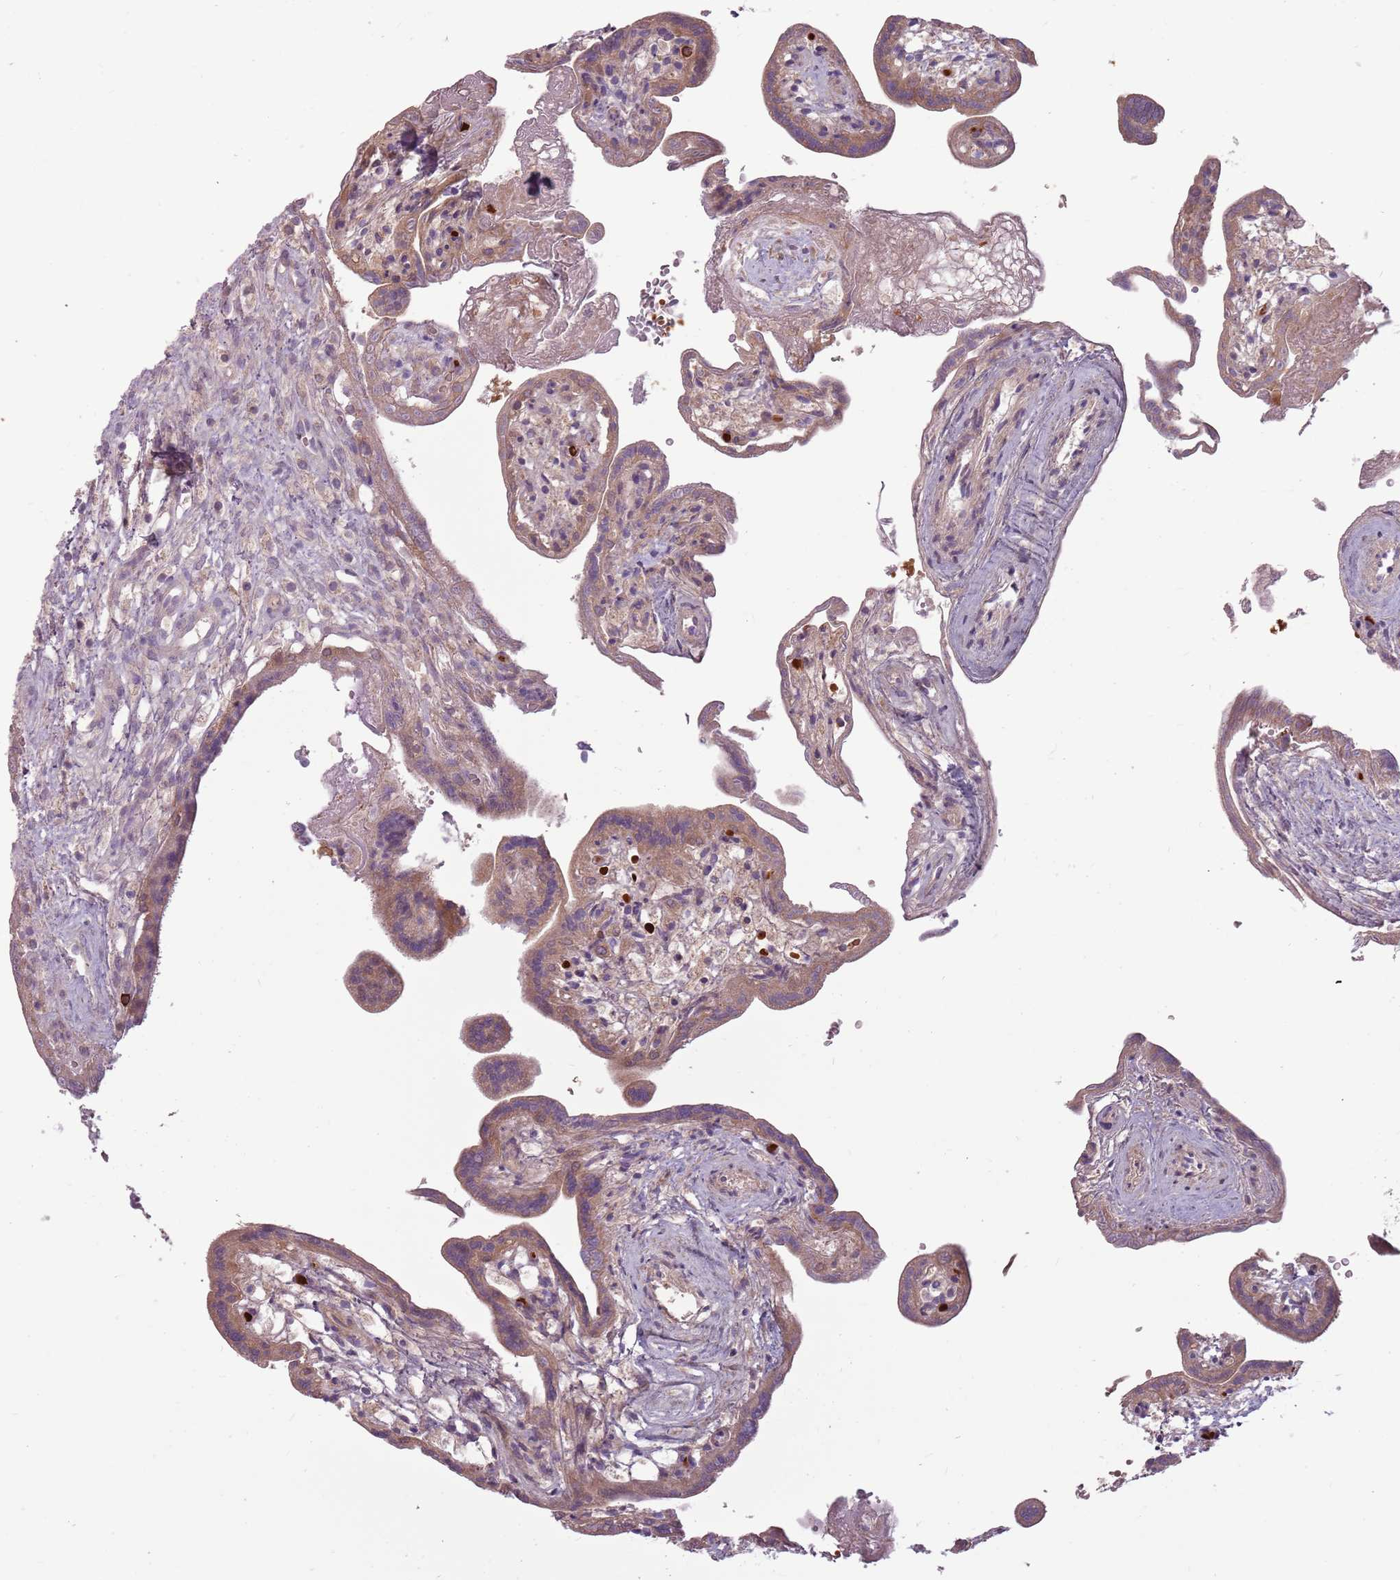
{"staining": {"intensity": "weak", "quantity": "25%-75%", "location": "cytoplasmic/membranous"}, "tissue": "placenta", "cell_type": "Trophoblastic cells", "image_type": "normal", "snomed": [{"axis": "morphology", "description": "Normal tissue, NOS"}, {"axis": "topography", "description": "Placenta"}], "caption": "Immunohistochemical staining of benign human placenta exhibits 25%-75% levels of weak cytoplasmic/membranous protein positivity in about 25%-75% of trophoblastic cells.", "gene": "HSPA14", "patient": {"sex": "female", "age": 37}}